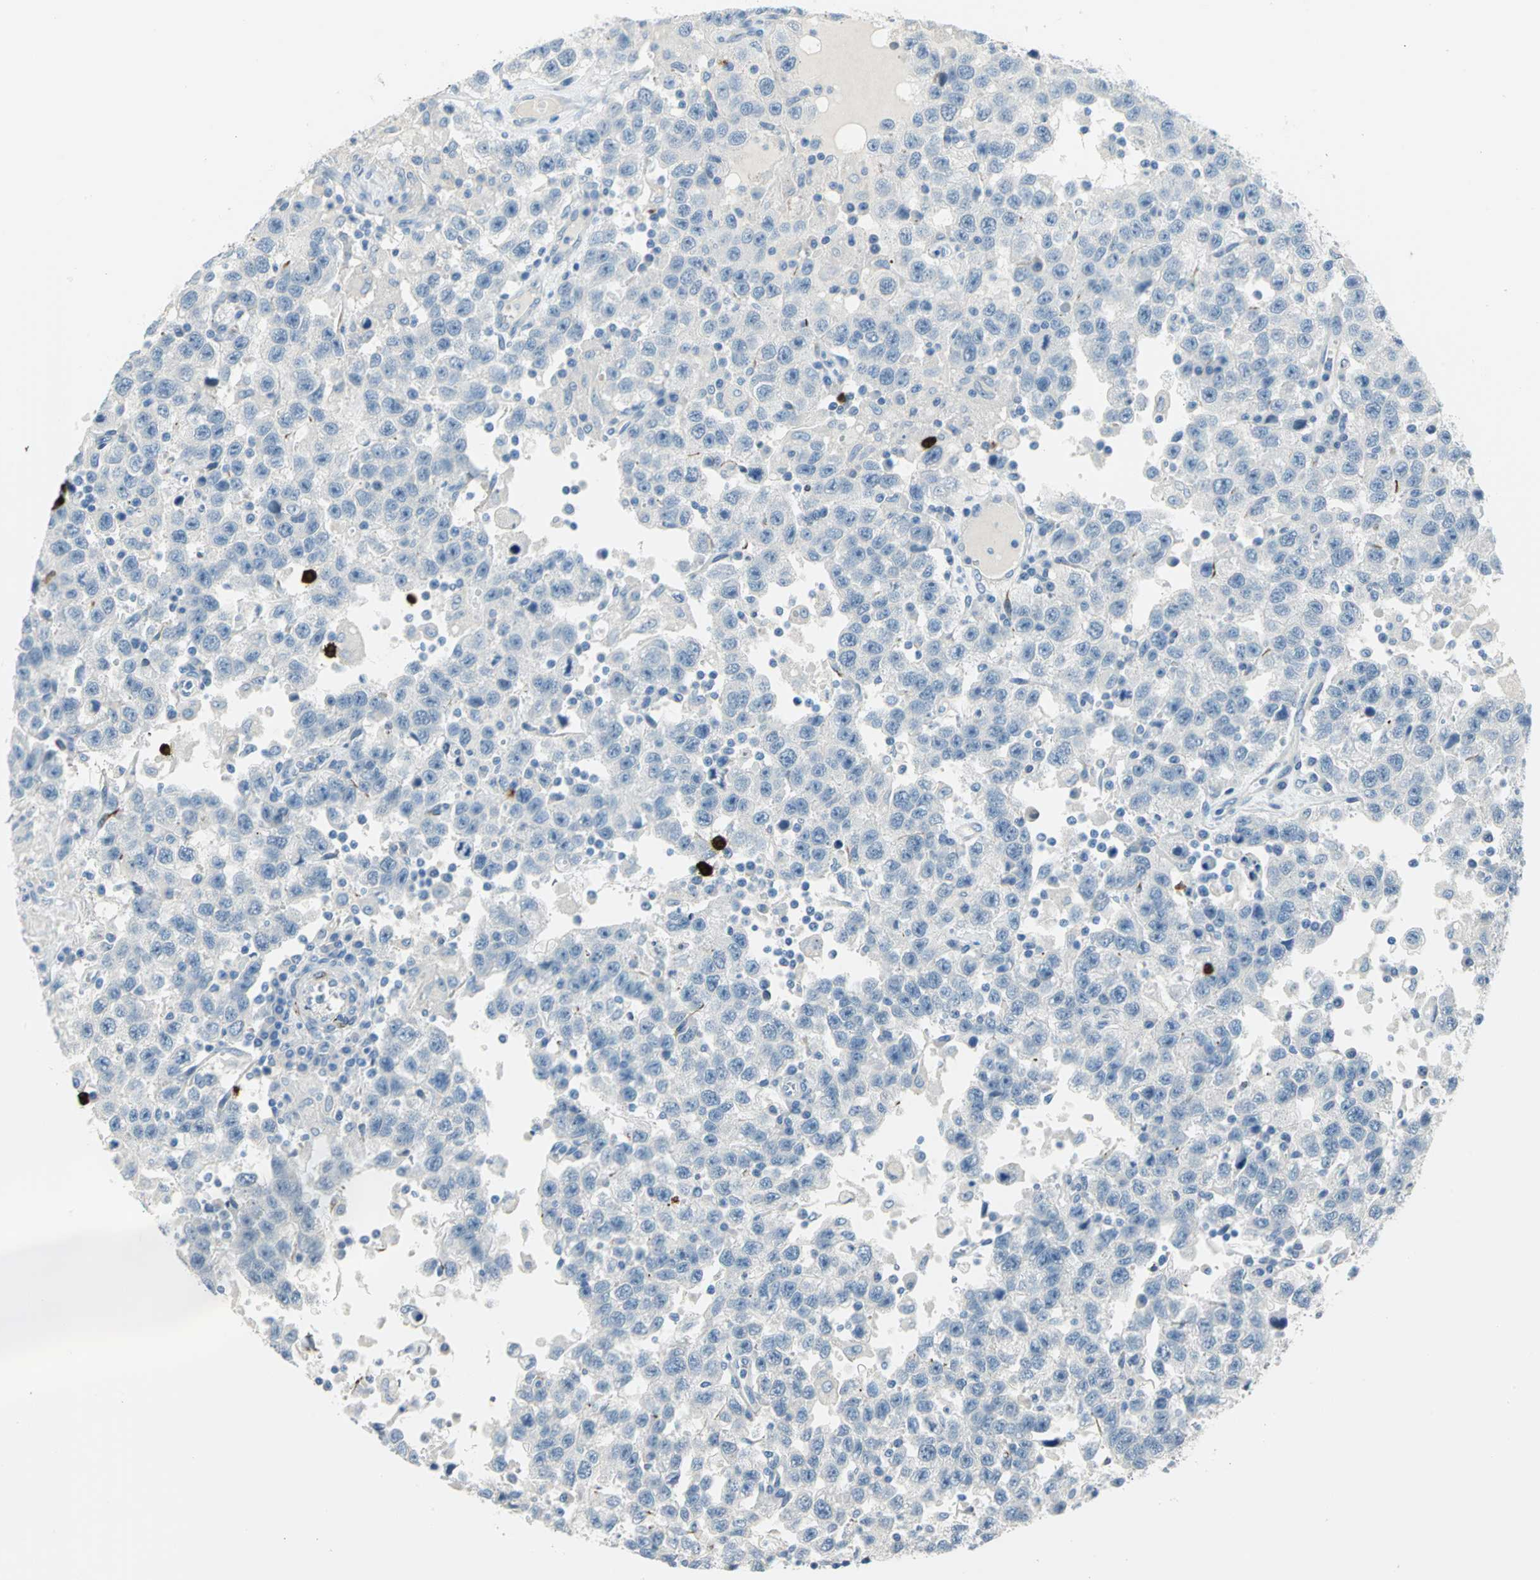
{"staining": {"intensity": "negative", "quantity": "none", "location": "none"}, "tissue": "testis cancer", "cell_type": "Tumor cells", "image_type": "cancer", "snomed": [{"axis": "morphology", "description": "Seminoma, NOS"}, {"axis": "topography", "description": "Testis"}], "caption": "Immunohistochemistry (IHC) of human testis cancer reveals no positivity in tumor cells.", "gene": "ALOX15", "patient": {"sex": "male", "age": 41}}